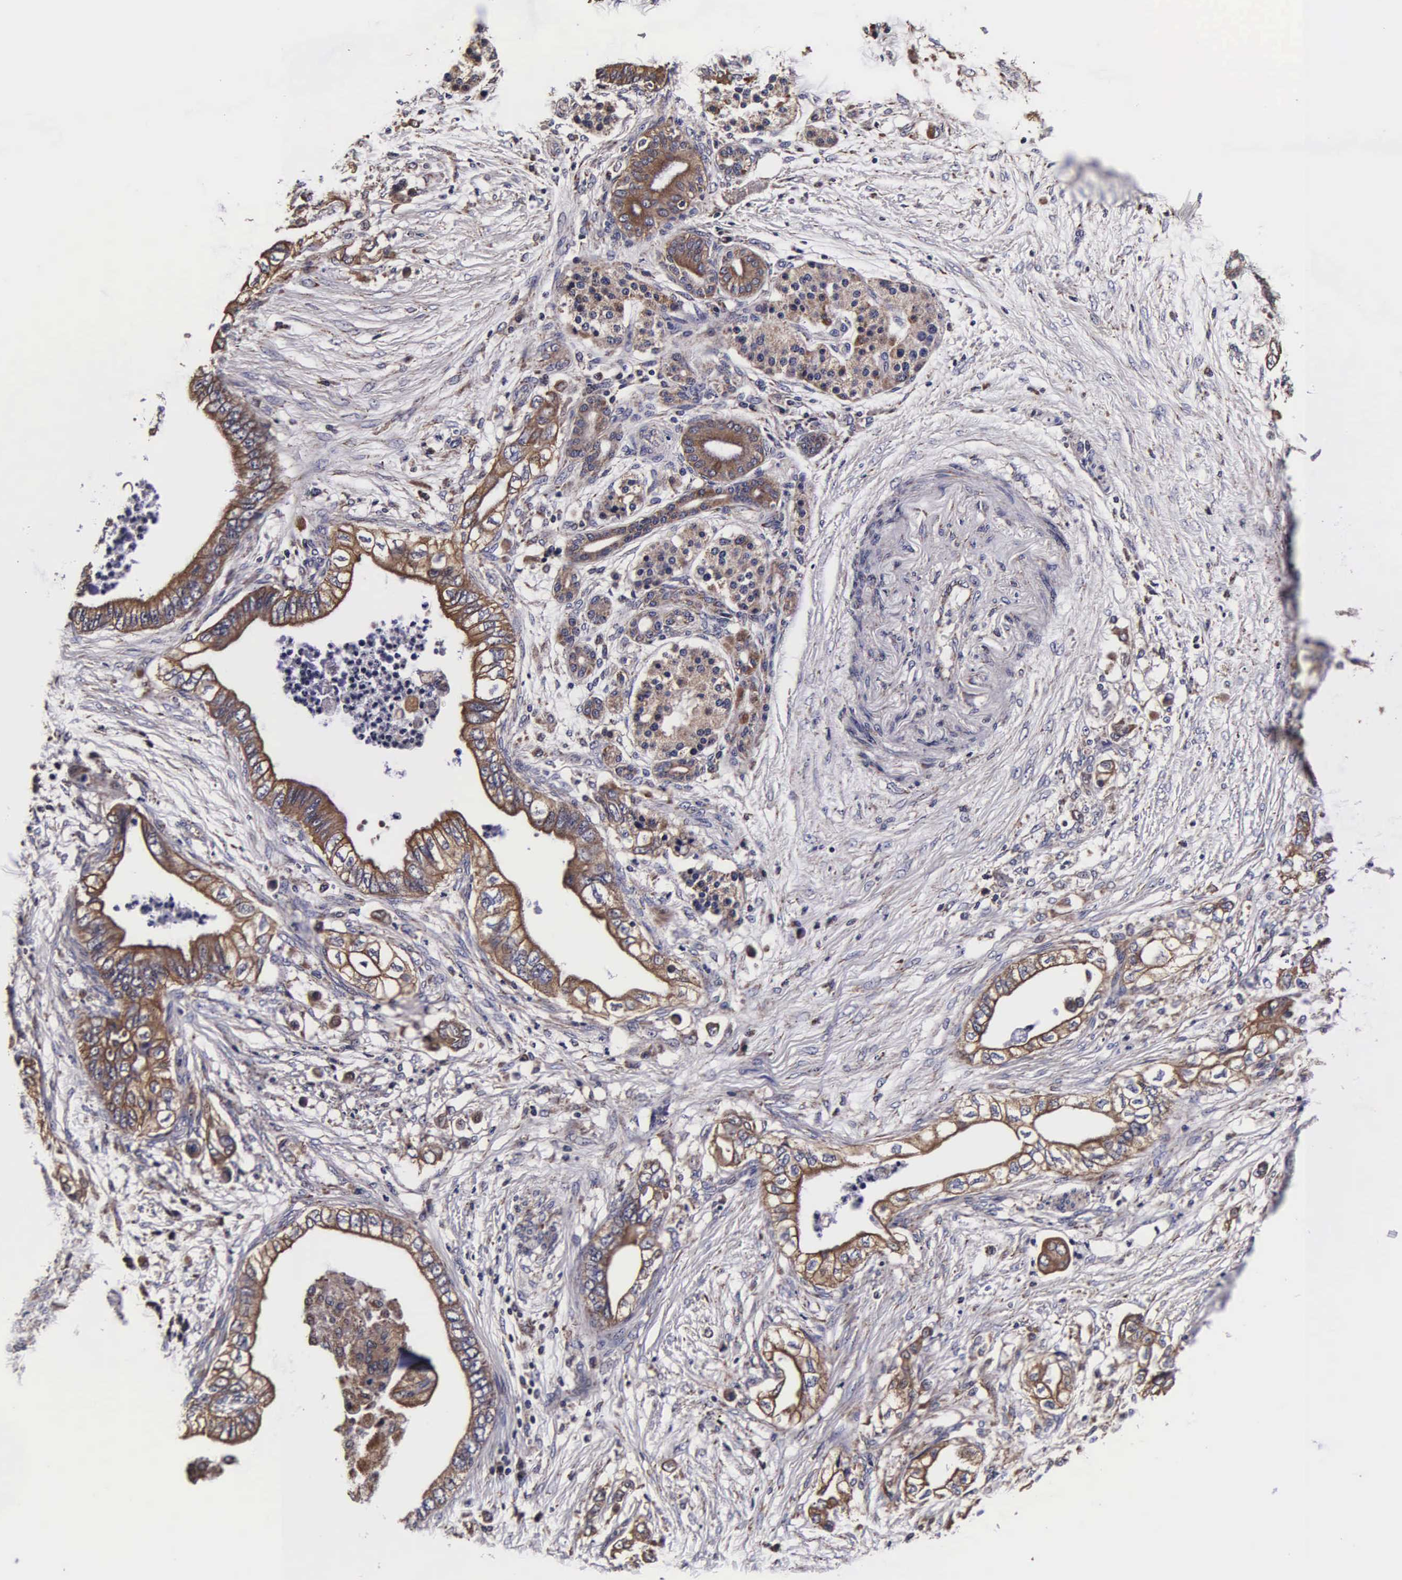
{"staining": {"intensity": "moderate", "quantity": ">75%", "location": "cytoplasmic/membranous"}, "tissue": "pancreatic cancer", "cell_type": "Tumor cells", "image_type": "cancer", "snomed": [{"axis": "morphology", "description": "Adenocarcinoma, NOS"}, {"axis": "topography", "description": "Pancreas"}], "caption": "This is an image of immunohistochemistry staining of pancreatic cancer (adenocarcinoma), which shows moderate staining in the cytoplasmic/membranous of tumor cells.", "gene": "PSMA3", "patient": {"sex": "female", "age": 66}}